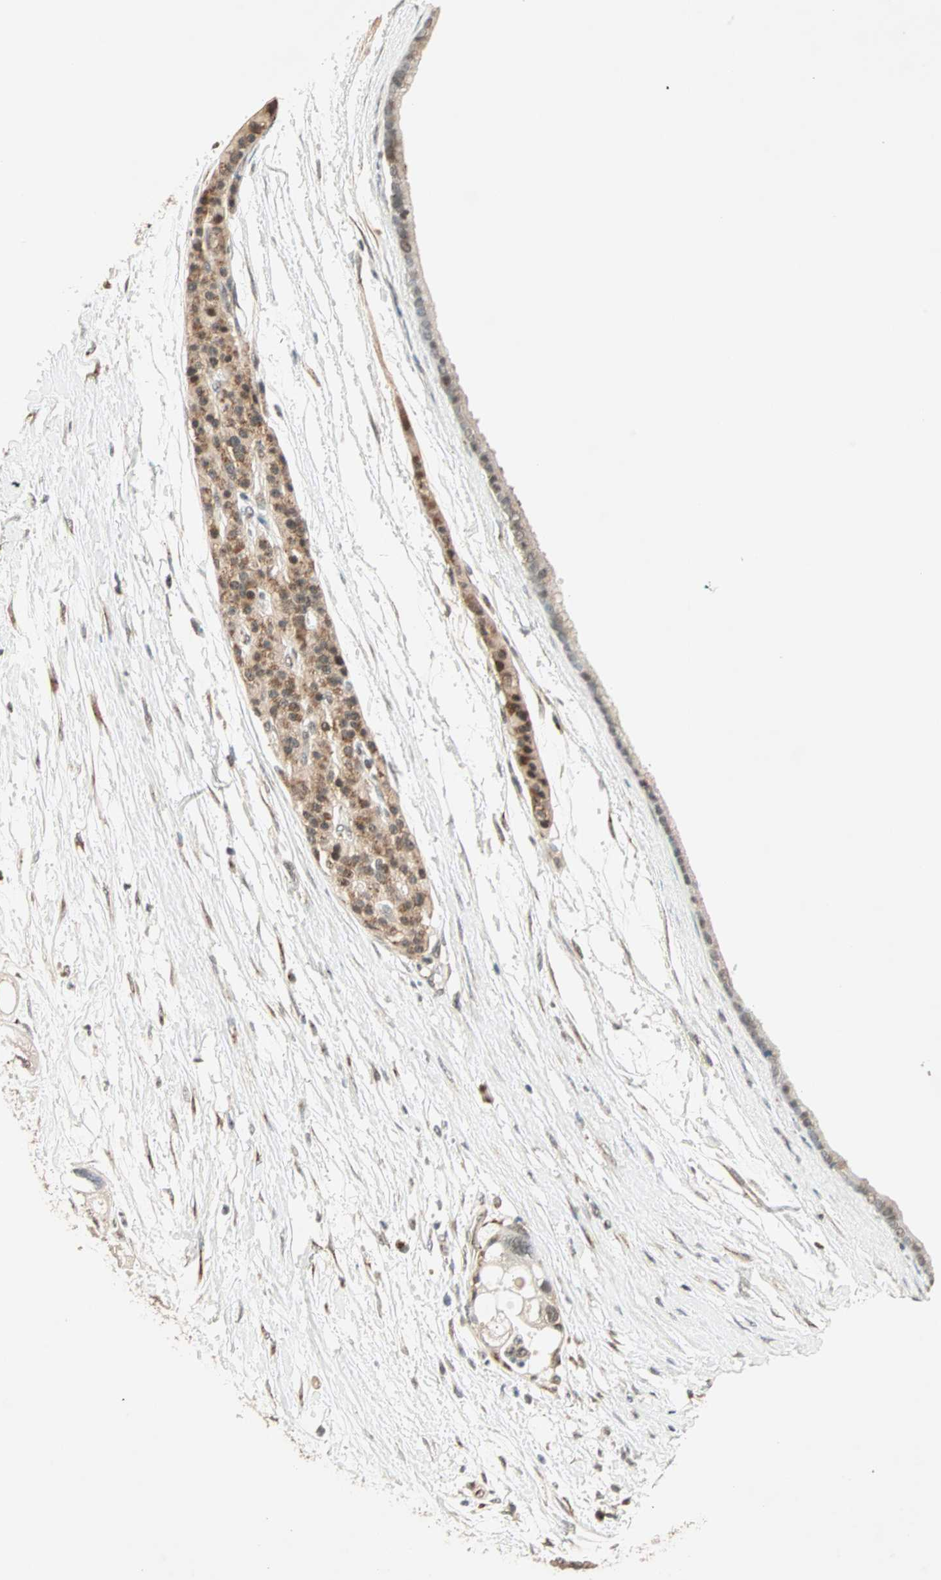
{"staining": {"intensity": "weak", "quantity": "25%-75%", "location": "cytoplasmic/membranous"}, "tissue": "pancreatic cancer", "cell_type": "Tumor cells", "image_type": "cancer", "snomed": [{"axis": "morphology", "description": "Adenocarcinoma, NOS"}, {"axis": "topography", "description": "Pancreas"}], "caption": "Human pancreatic cancer stained with a brown dye shows weak cytoplasmic/membranous positive staining in about 25%-75% of tumor cells.", "gene": "PRDM2", "patient": {"sex": "female", "age": 77}}